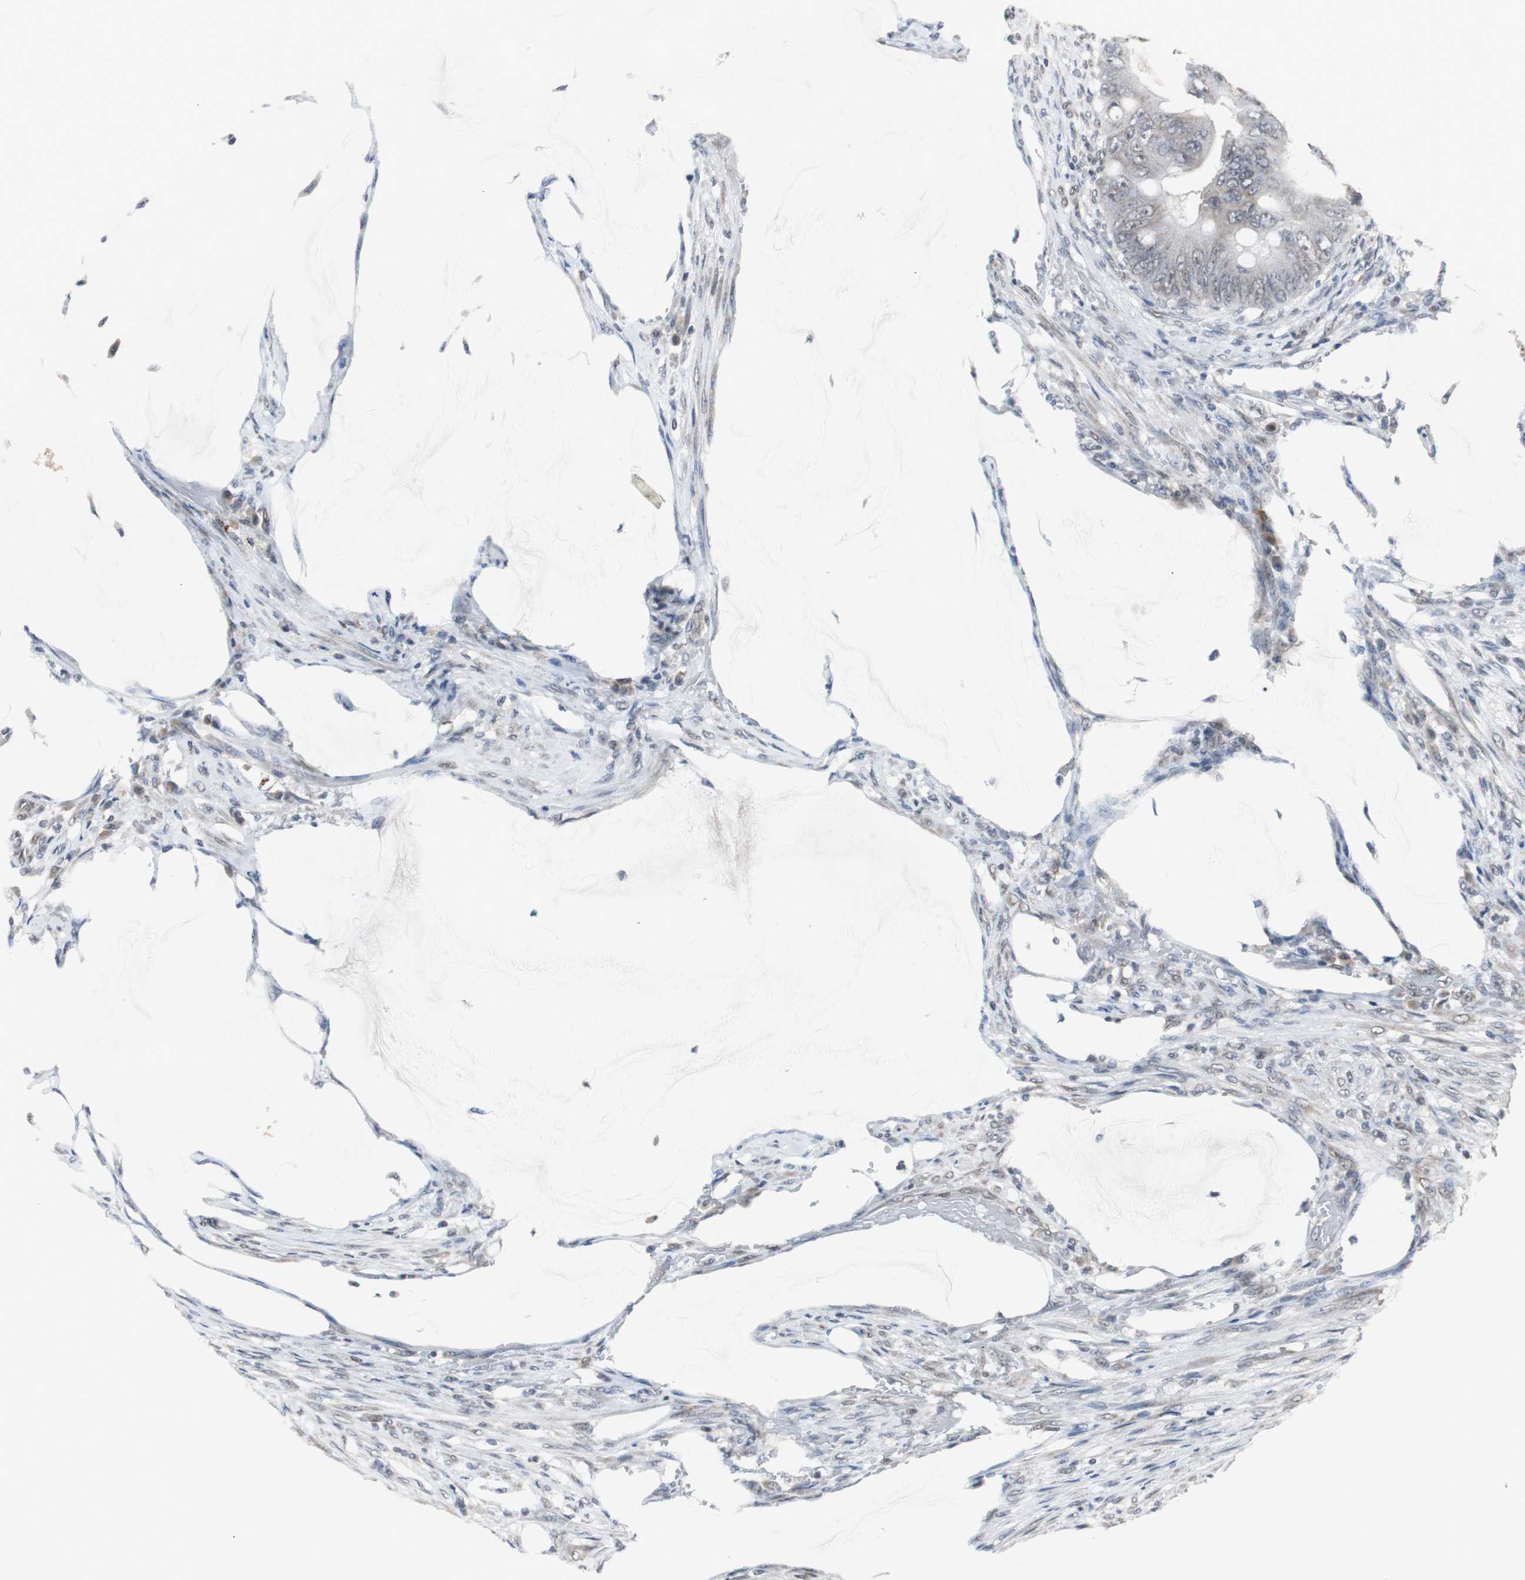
{"staining": {"intensity": "negative", "quantity": "none", "location": "none"}, "tissue": "colorectal cancer", "cell_type": "Tumor cells", "image_type": "cancer", "snomed": [{"axis": "morphology", "description": "Adenocarcinoma, NOS"}, {"axis": "topography", "description": "Rectum"}], "caption": "Tumor cells show no significant protein expression in colorectal adenocarcinoma. (Stains: DAB (3,3'-diaminobenzidine) IHC with hematoxylin counter stain, Microscopy: brightfield microscopy at high magnification).", "gene": "ZHX2", "patient": {"sex": "female", "age": 77}}